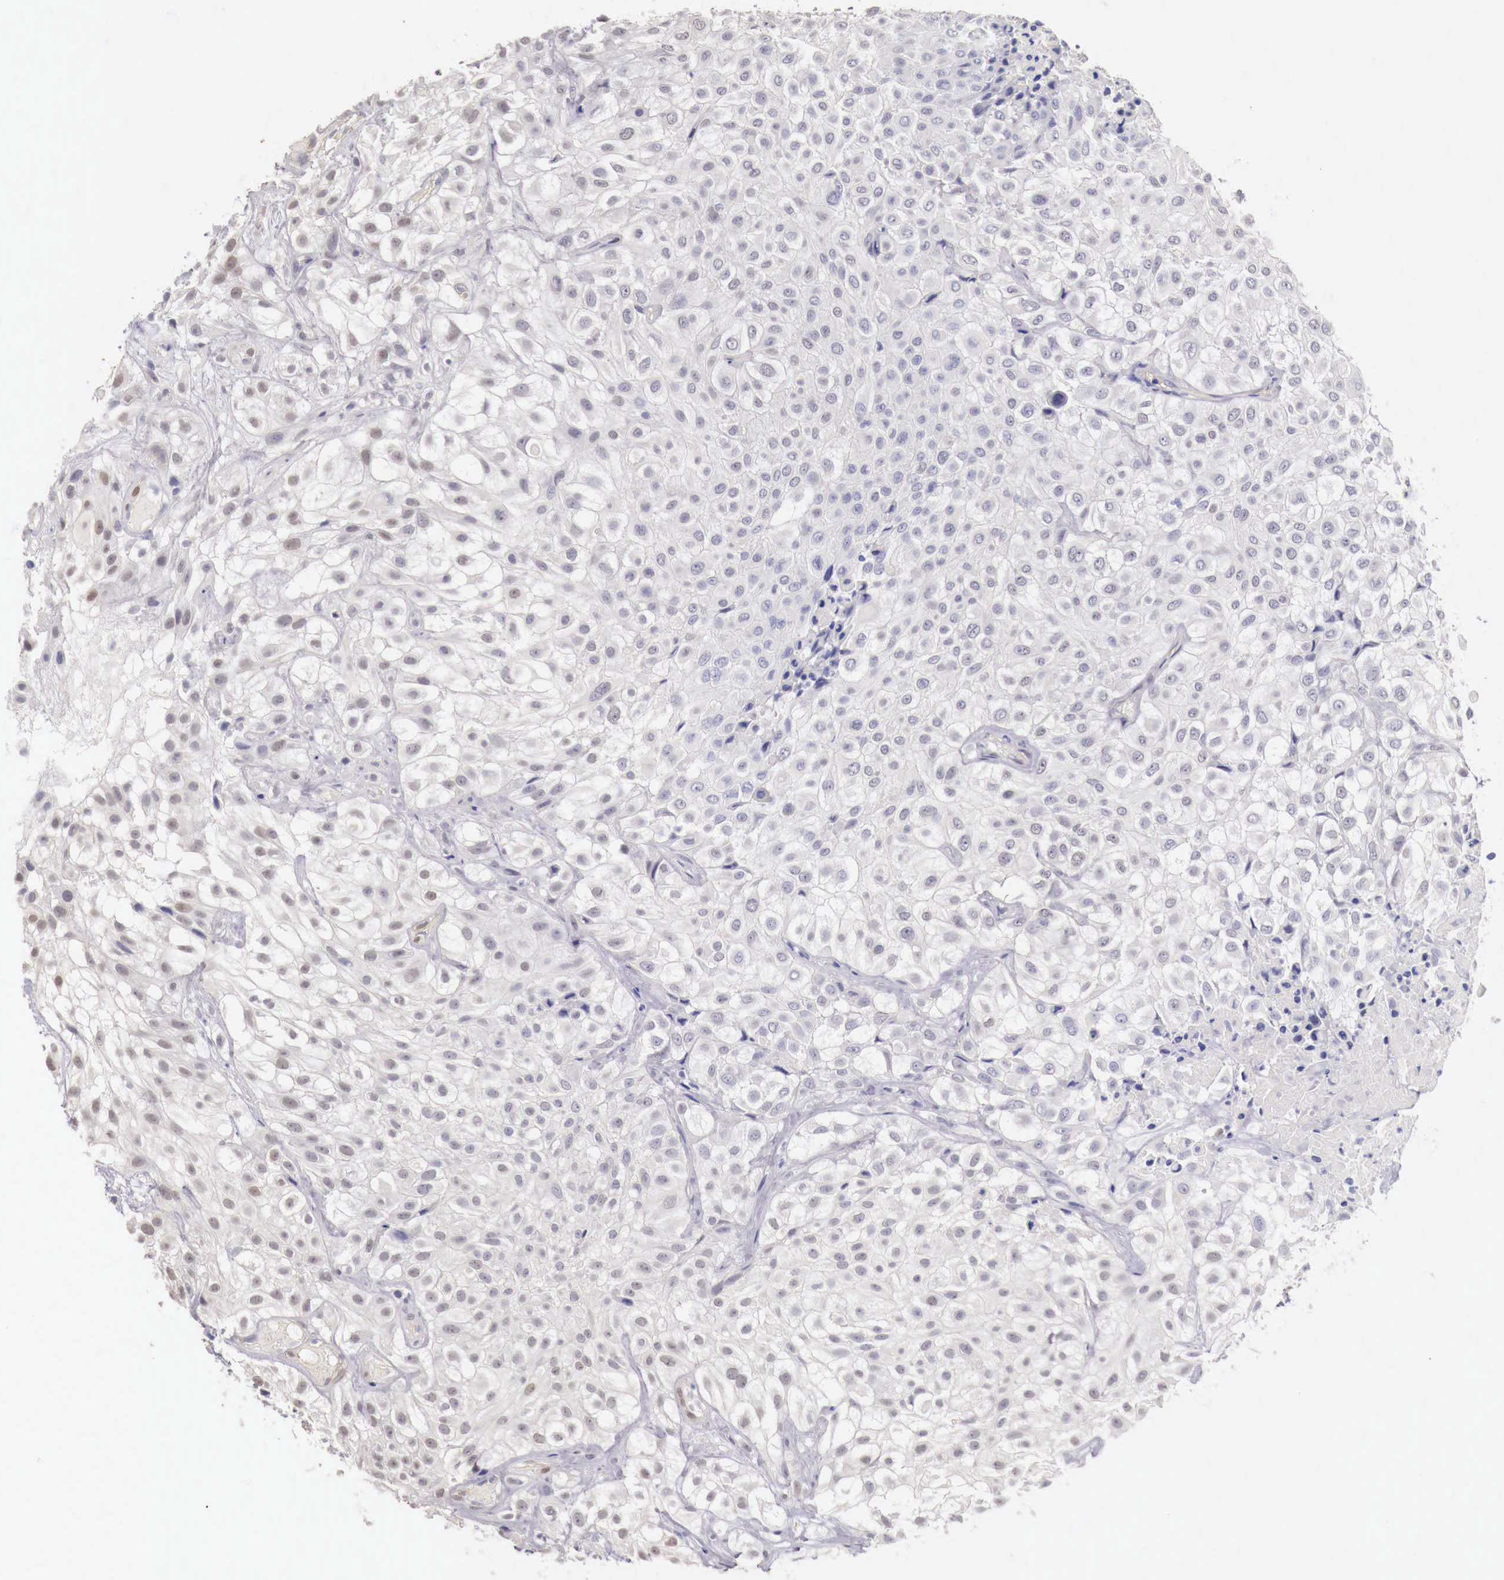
{"staining": {"intensity": "negative", "quantity": "none", "location": "none"}, "tissue": "urothelial cancer", "cell_type": "Tumor cells", "image_type": "cancer", "snomed": [{"axis": "morphology", "description": "Urothelial carcinoma, High grade"}, {"axis": "topography", "description": "Urinary bladder"}], "caption": "IHC photomicrograph of neoplastic tissue: human urothelial cancer stained with DAB (3,3'-diaminobenzidine) exhibits no significant protein positivity in tumor cells.", "gene": "ENOX2", "patient": {"sex": "male", "age": 56}}